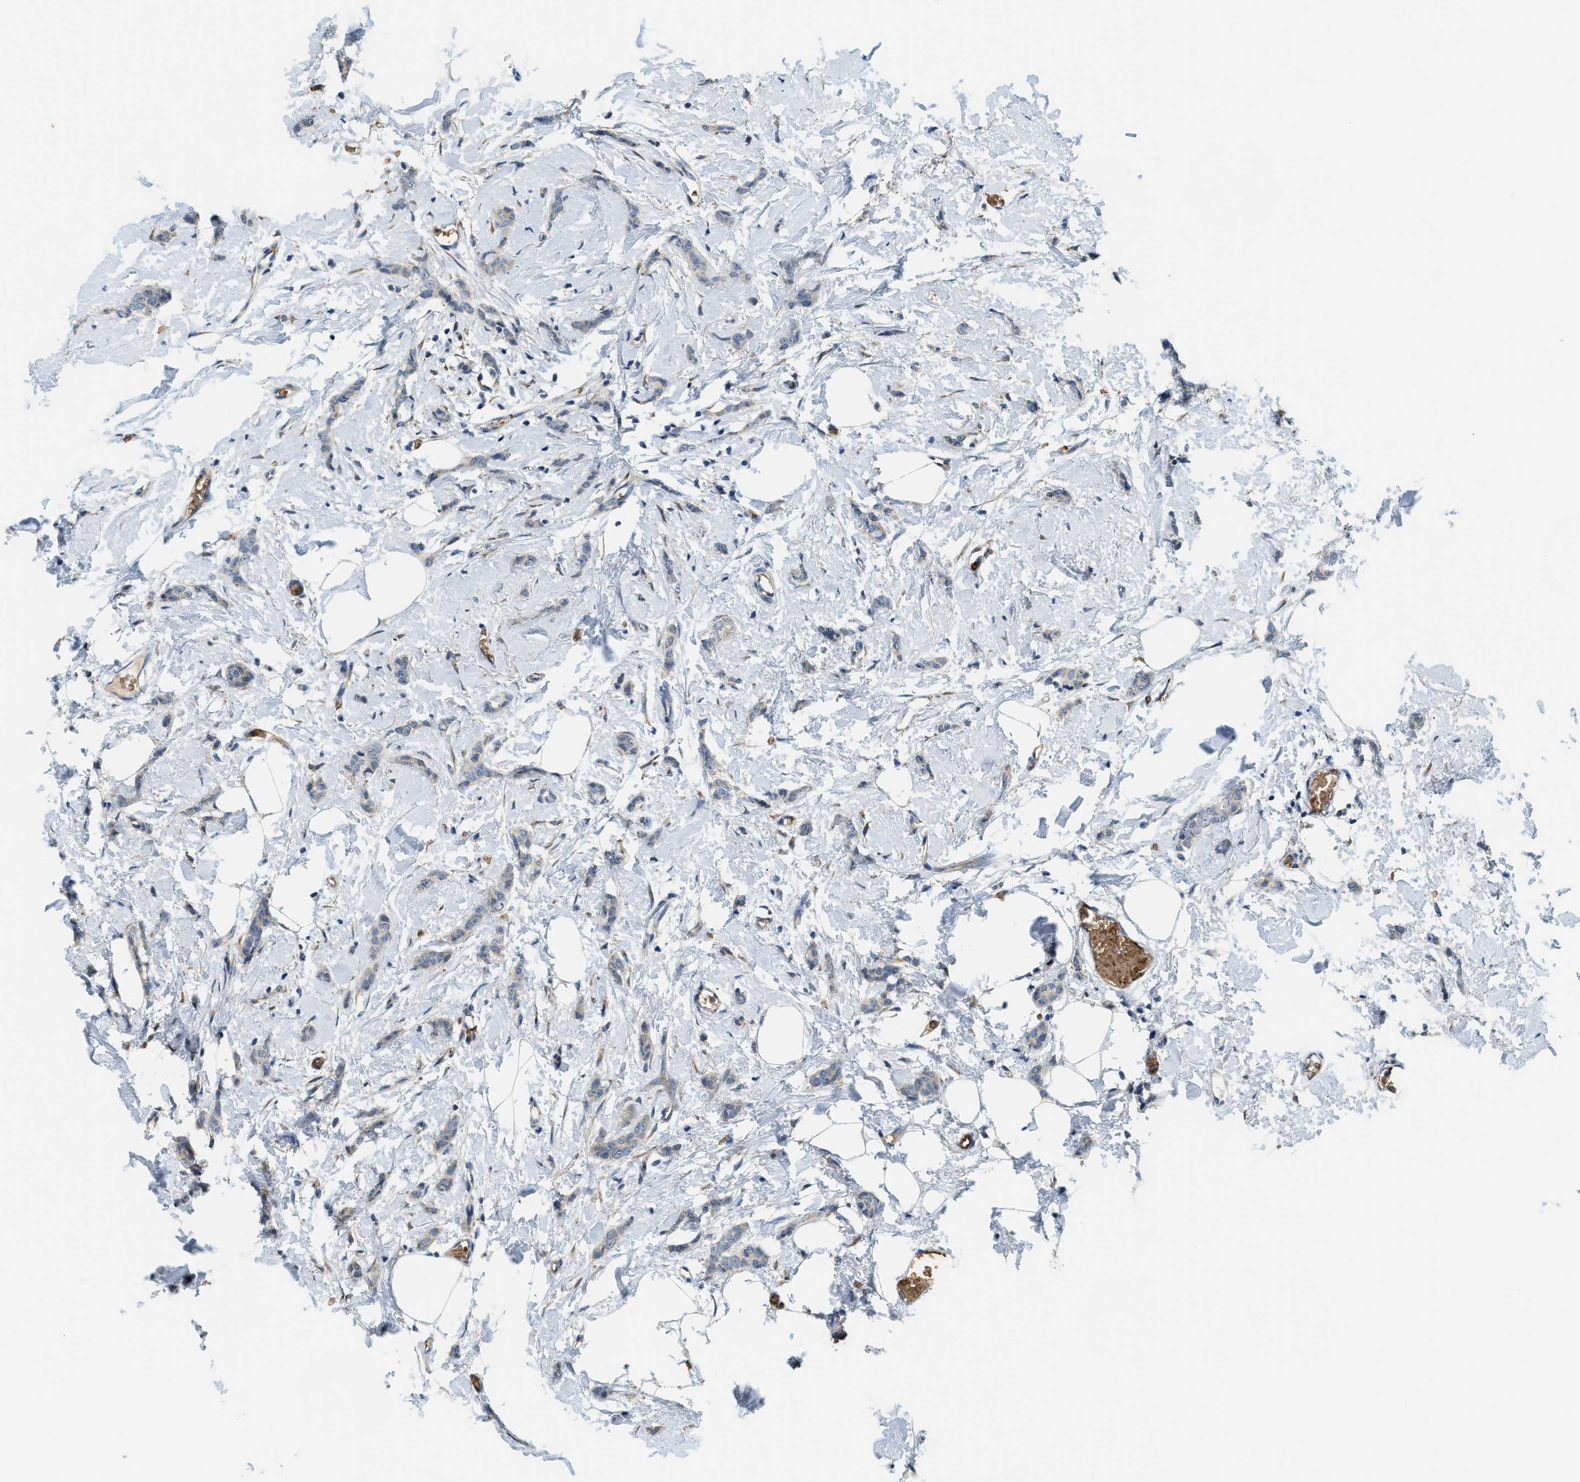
{"staining": {"intensity": "negative", "quantity": "none", "location": "none"}, "tissue": "breast cancer", "cell_type": "Tumor cells", "image_type": "cancer", "snomed": [{"axis": "morphology", "description": "Lobular carcinoma"}, {"axis": "topography", "description": "Skin"}, {"axis": "topography", "description": "Breast"}], "caption": "High magnification brightfield microscopy of breast lobular carcinoma stained with DAB (3,3'-diaminobenzidine) (brown) and counterstained with hematoxylin (blue): tumor cells show no significant staining. The staining is performed using DAB brown chromogen with nuclei counter-stained in using hematoxylin.", "gene": "CYTH2", "patient": {"sex": "female", "age": 46}}